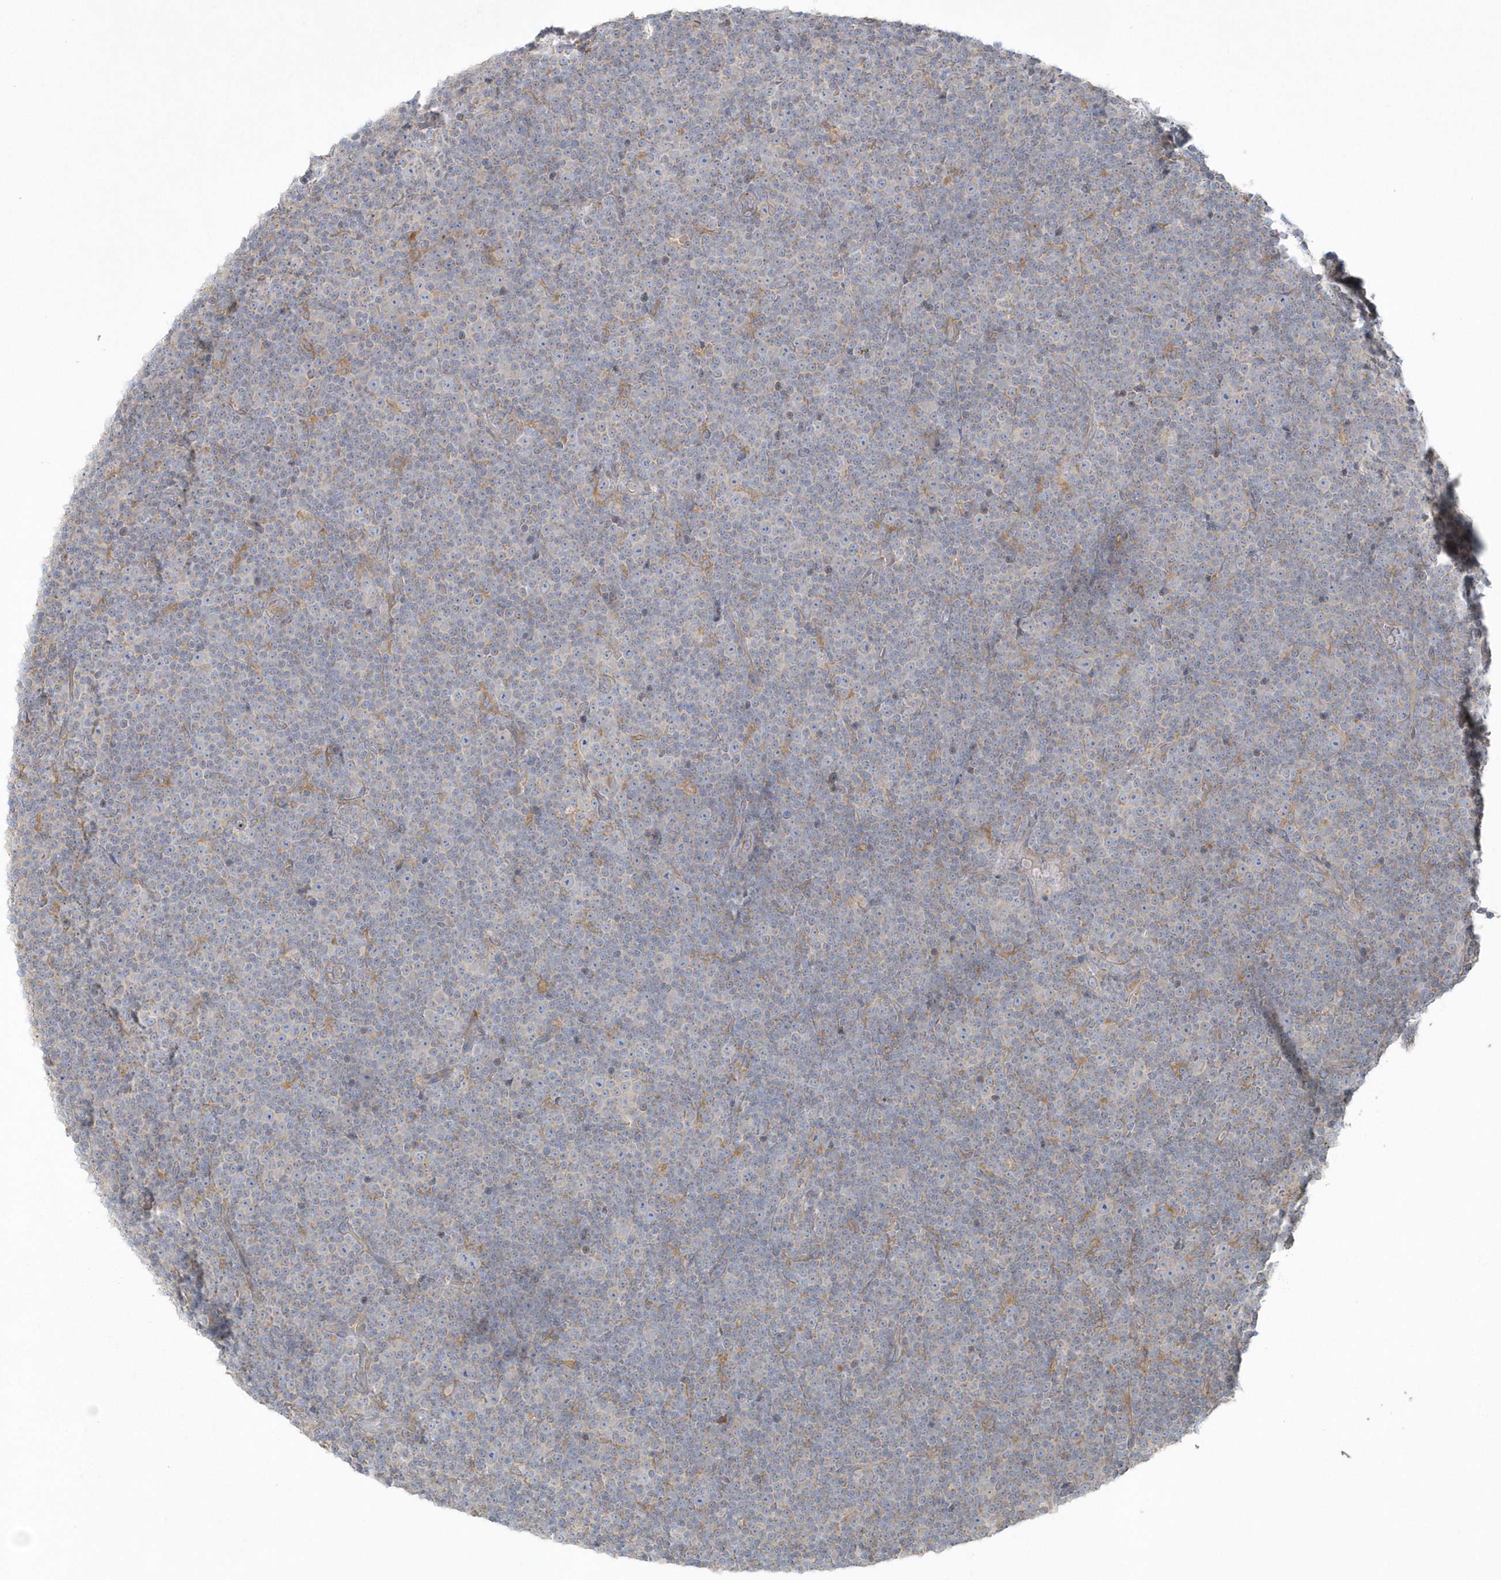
{"staining": {"intensity": "negative", "quantity": "none", "location": "none"}, "tissue": "lymphoma", "cell_type": "Tumor cells", "image_type": "cancer", "snomed": [{"axis": "morphology", "description": "Malignant lymphoma, non-Hodgkin's type, Low grade"}, {"axis": "topography", "description": "Lymph node"}], "caption": "Protein analysis of malignant lymphoma, non-Hodgkin's type (low-grade) displays no significant positivity in tumor cells. Brightfield microscopy of immunohistochemistry (IHC) stained with DAB (3,3'-diaminobenzidine) (brown) and hematoxylin (blue), captured at high magnification.", "gene": "BLTP3A", "patient": {"sex": "female", "age": 67}}